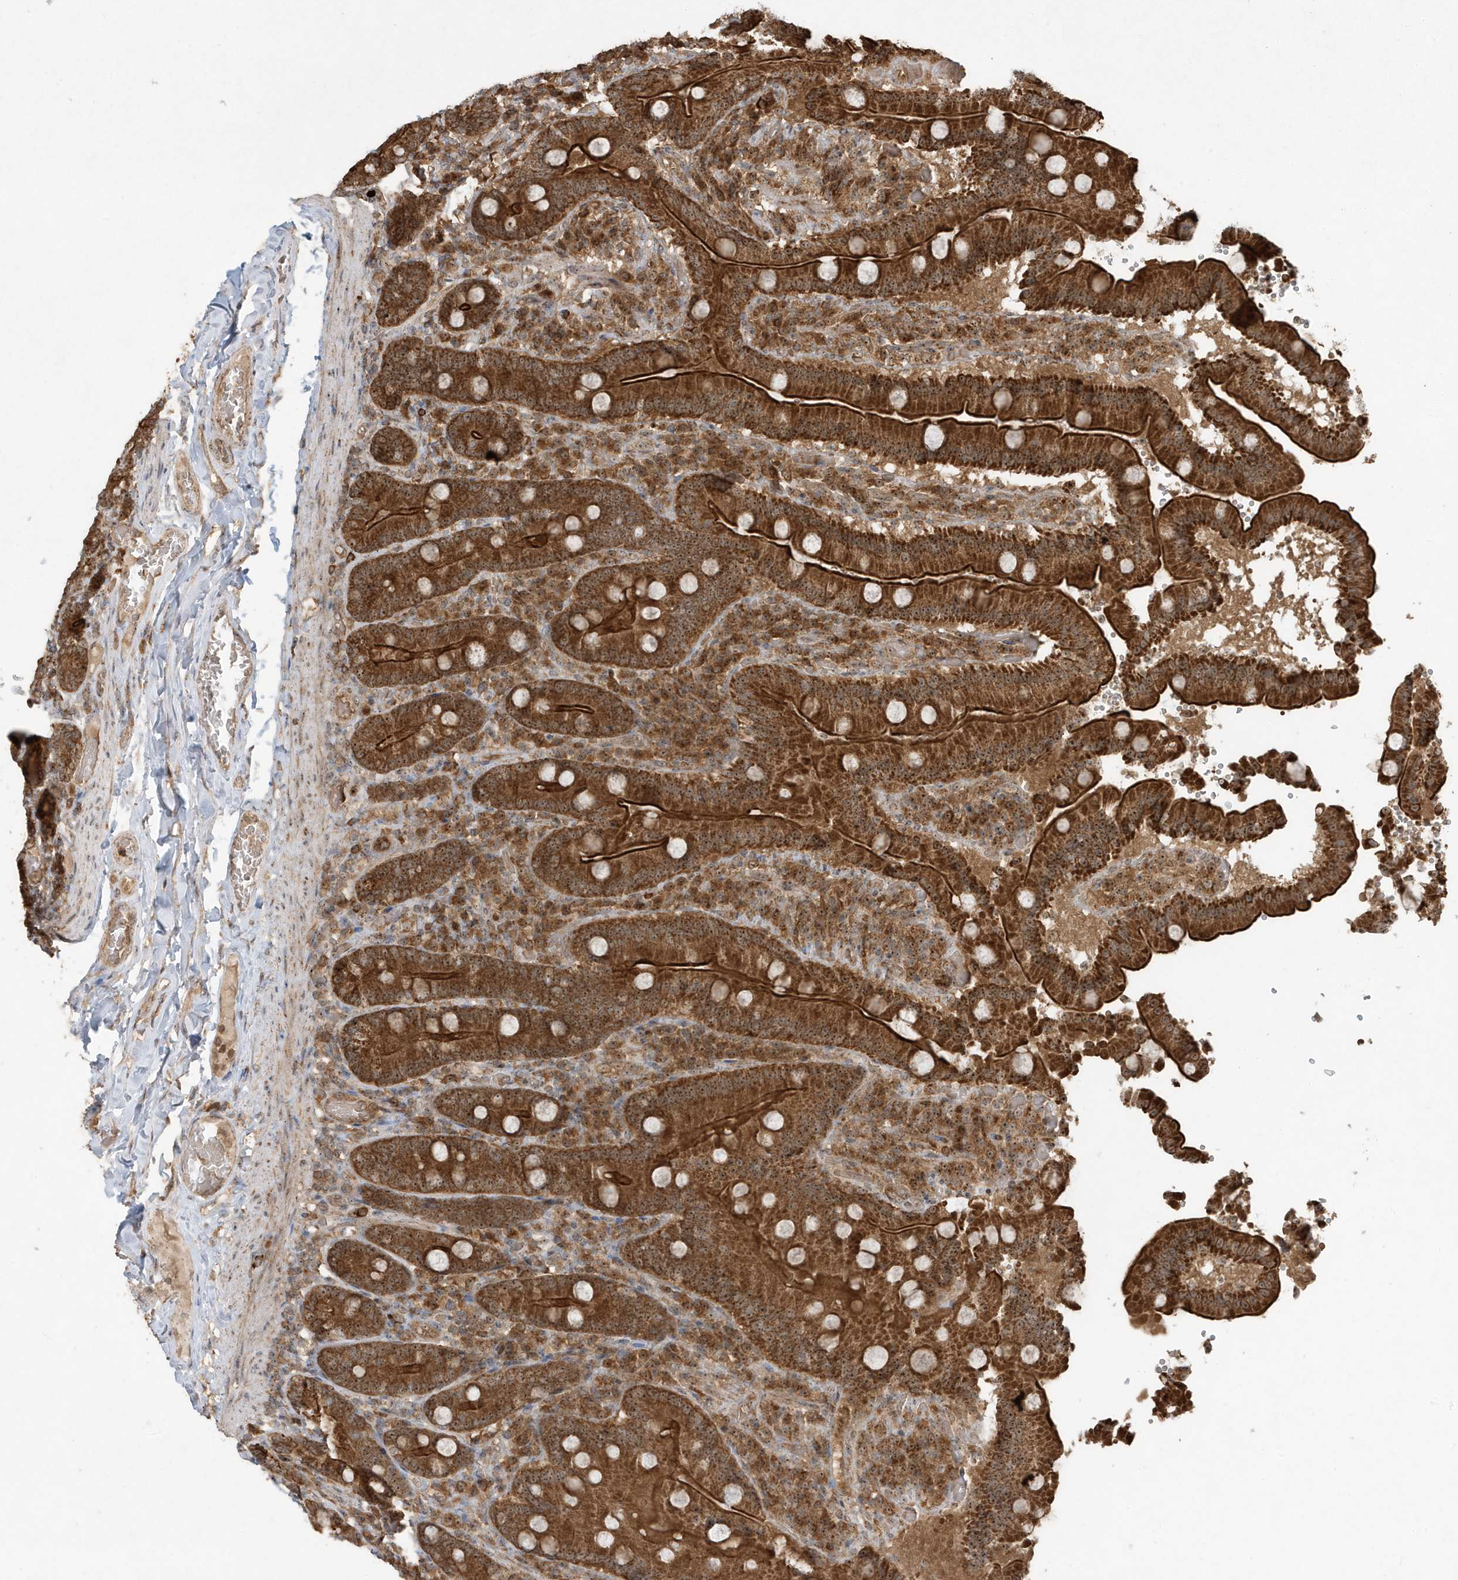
{"staining": {"intensity": "strong", "quantity": ">75%", "location": "cytoplasmic/membranous,nuclear"}, "tissue": "duodenum", "cell_type": "Glandular cells", "image_type": "normal", "snomed": [{"axis": "morphology", "description": "Normal tissue, NOS"}, {"axis": "topography", "description": "Duodenum"}], "caption": "Protein analysis of benign duodenum demonstrates strong cytoplasmic/membranous,nuclear positivity in approximately >75% of glandular cells.", "gene": "ABCB9", "patient": {"sex": "female", "age": 62}}